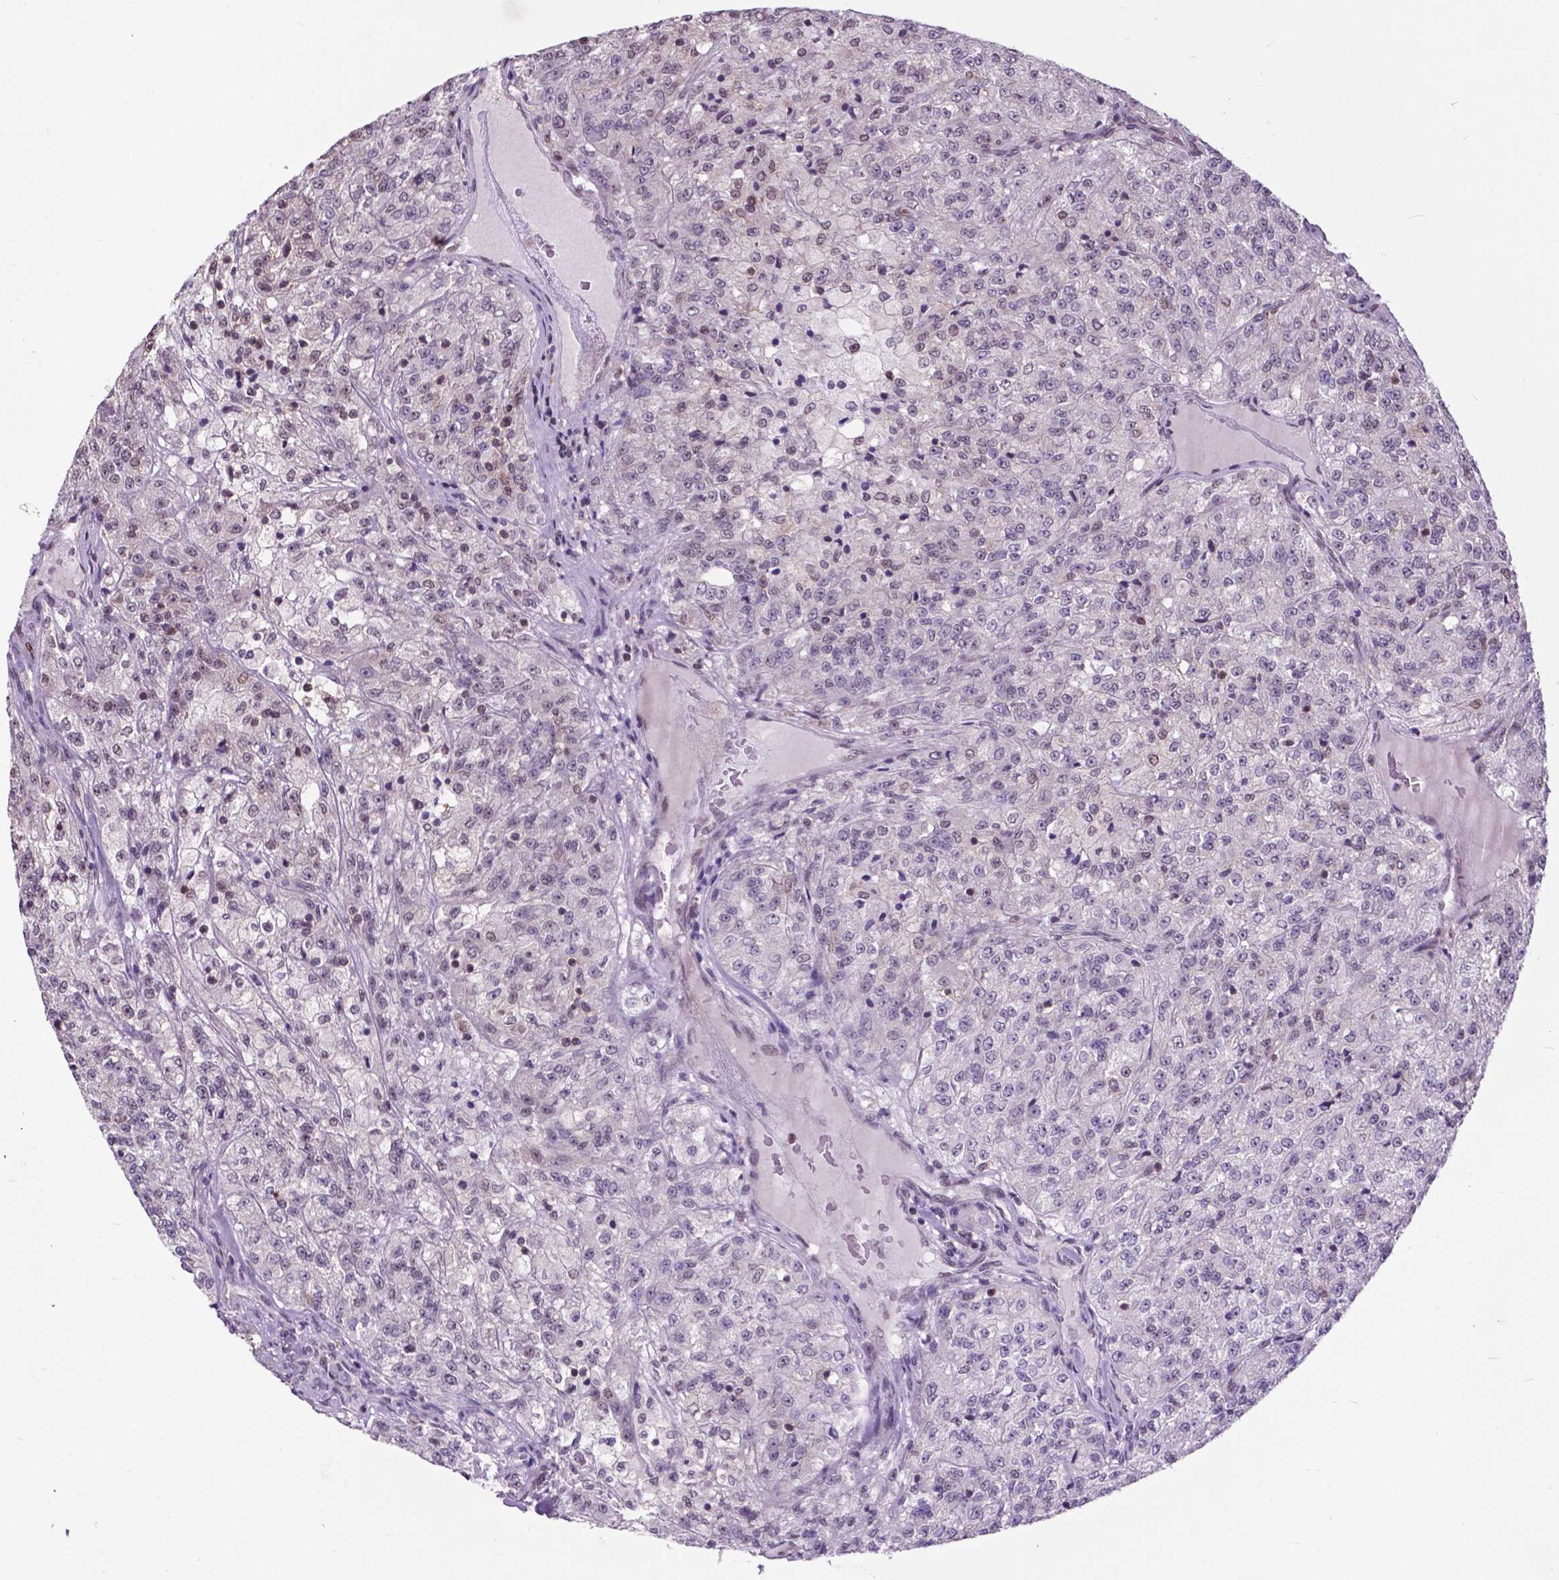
{"staining": {"intensity": "negative", "quantity": "none", "location": "none"}, "tissue": "renal cancer", "cell_type": "Tumor cells", "image_type": "cancer", "snomed": [{"axis": "morphology", "description": "Adenocarcinoma, NOS"}, {"axis": "topography", "description": "Kidney"}], "caption": "Immunohistochemistry of human renal cancer reveals no positivity in tumor cells. The staining is performed using DAB brown chromogen with nuclei counter-stained in using hematoxylin.", "gene": "FAF1", "patient": {"sex": "female", "age": 63}}